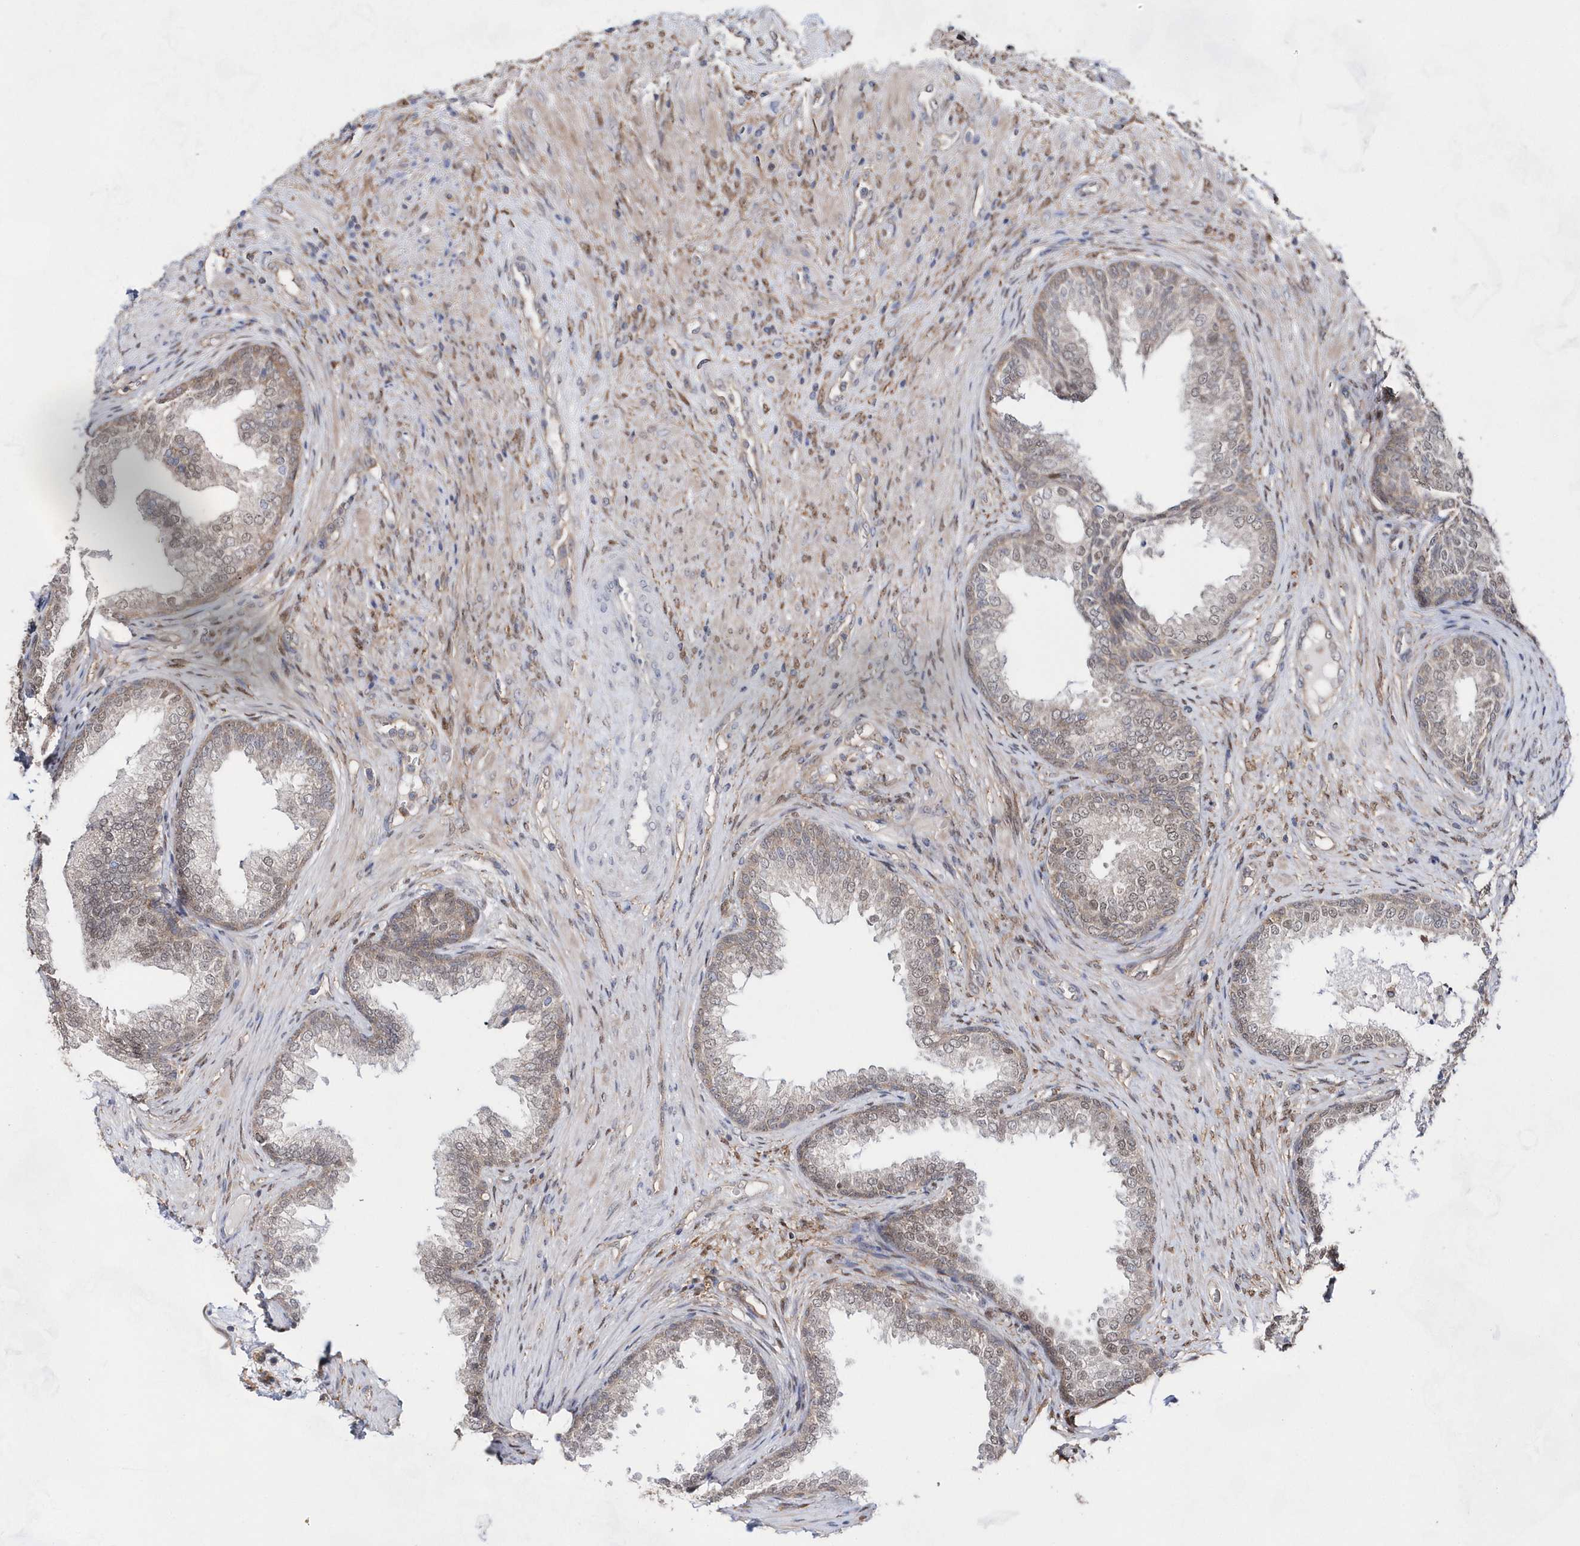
{"staining": {"intensity": "moderate", "quantity": "<25%", "location": "cytoplasmic/membranous"}, "tissue": "prostate", "cell_type": "Glandular cells", "image_type": "normal", "snomed": [{"axis": "morphology", "description": "Normal tissue, NOS"}, {"axis": "topography", "description": "Prostate"}], "caption": "Protein staining demonstrates moderate cytoplasmic/membranous staining in about <25% of glandular cells in unremarkable prostate.", "gene": "BDH2", "patient": {"sex": "male", "age": 76}}